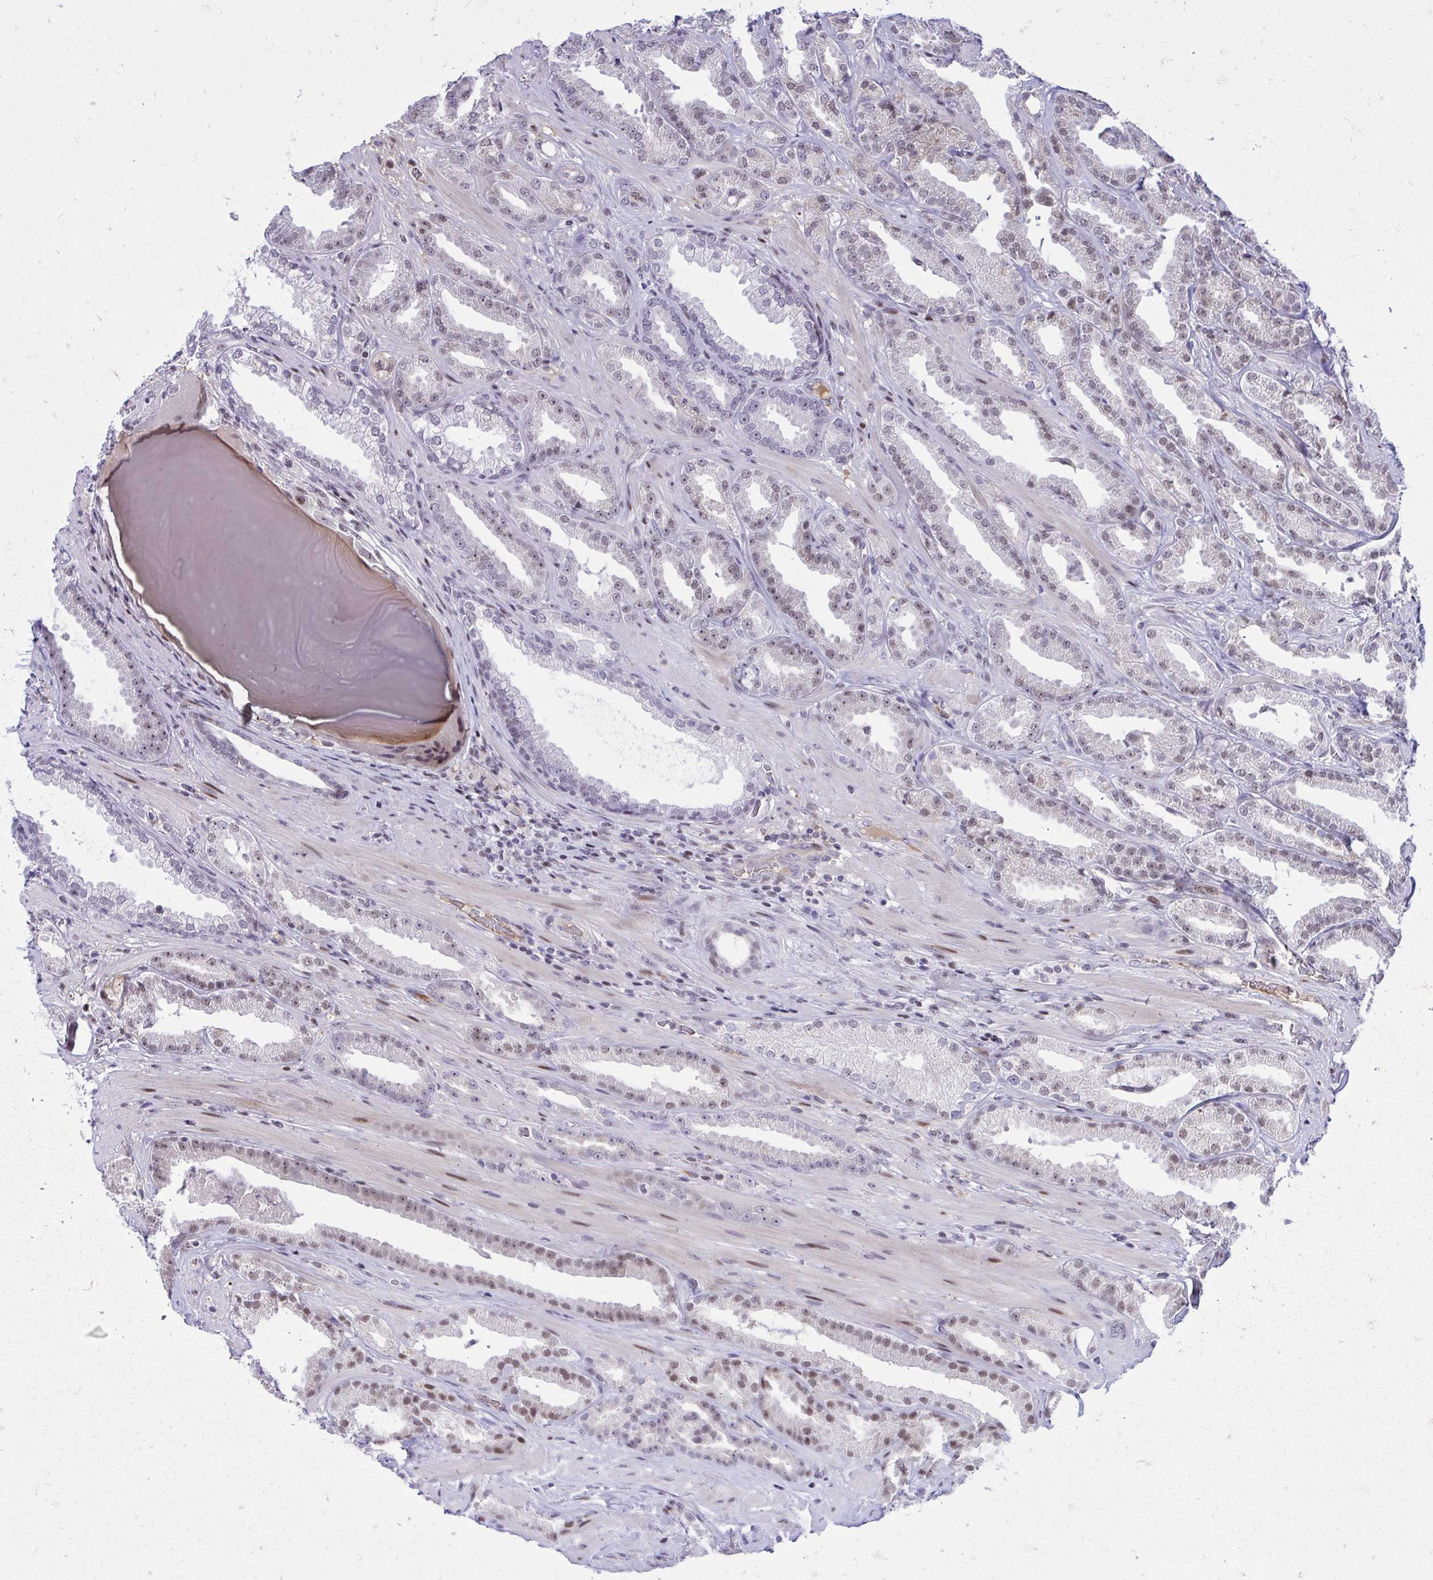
{"staining": {"intensity": "moderate", "quantity": "25%-75%", "location": "nuclear"}, "tissue": "prostate cancer", "cell_type": "Tumor cells", "image_type": "cancer", "snomed": [{"axis": "morphology", "description": "Adenocarcinoma, Low grade"}, {"axis": "topography", "description": "Prostate"}], "caption": "Immunohistochemical staining of prostate cancer displays medium levels of moderate nuclear positivity in about 25%-75% of tumor cells.", "gene": "C14orf39", "patient": {"sex": "male", "age": 61}}